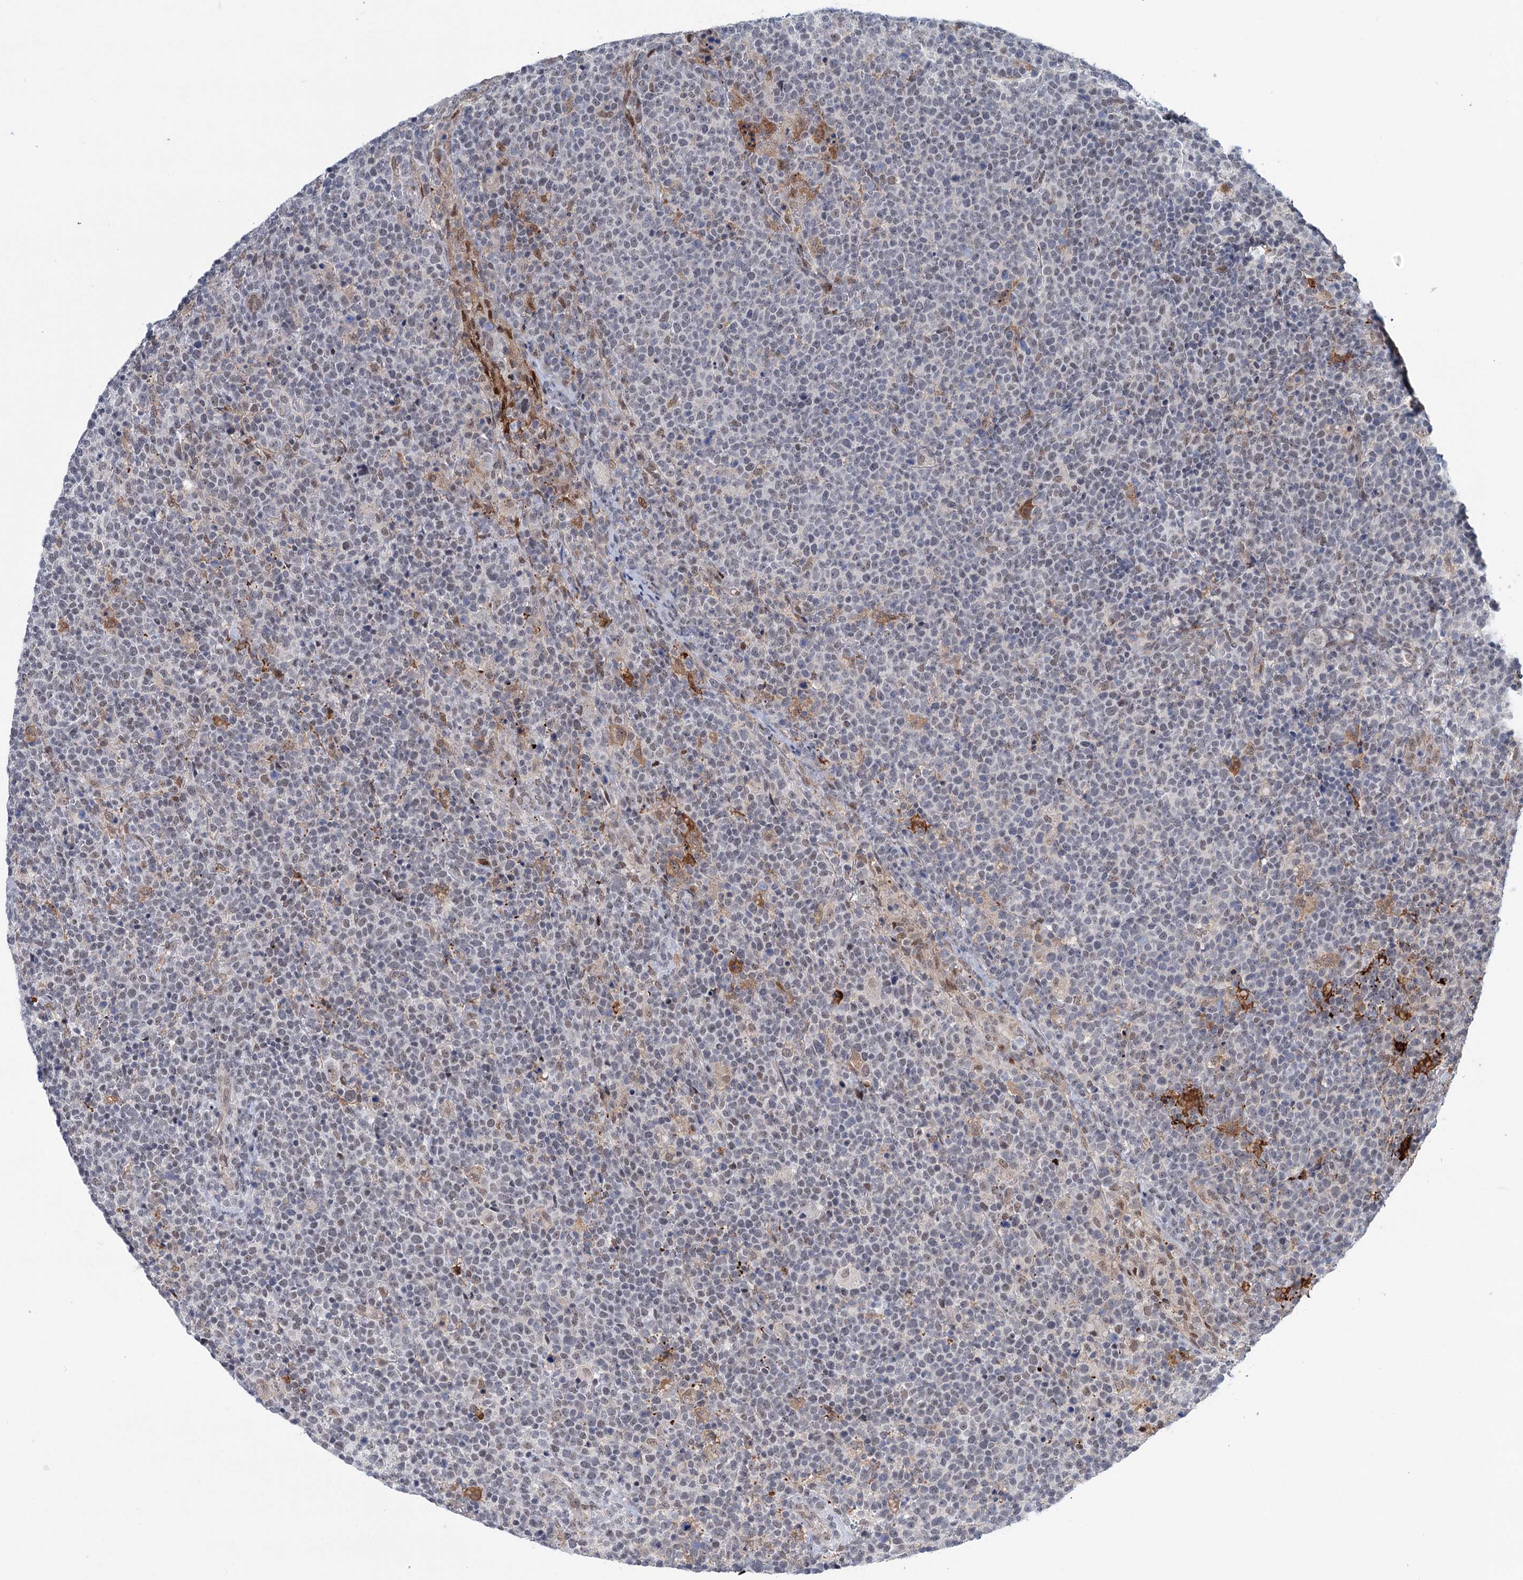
{"staining": {"intensity": "negative", "quantity": "none", "location": "none"}, "tissue": "lymphoma", "cell_type": "Tumor cells", "image_type": "cancer", "snomed": [{"axis": "morphology", "description": "Malignant lymphoma, non-Hodgkin's type, High grade"}, {"axis": "topography", "description": "Lymph node"}], "caption": "Immunohistochemistry (IHC) histopathology image of neoplastic tissue: human lymphoma stained with DAB (3,3'-diaminobenzidine) reveals no significant protein expression in tumor cells.", "gene": "FAM53A", "patient": {"sex": "male", "age": 61}}